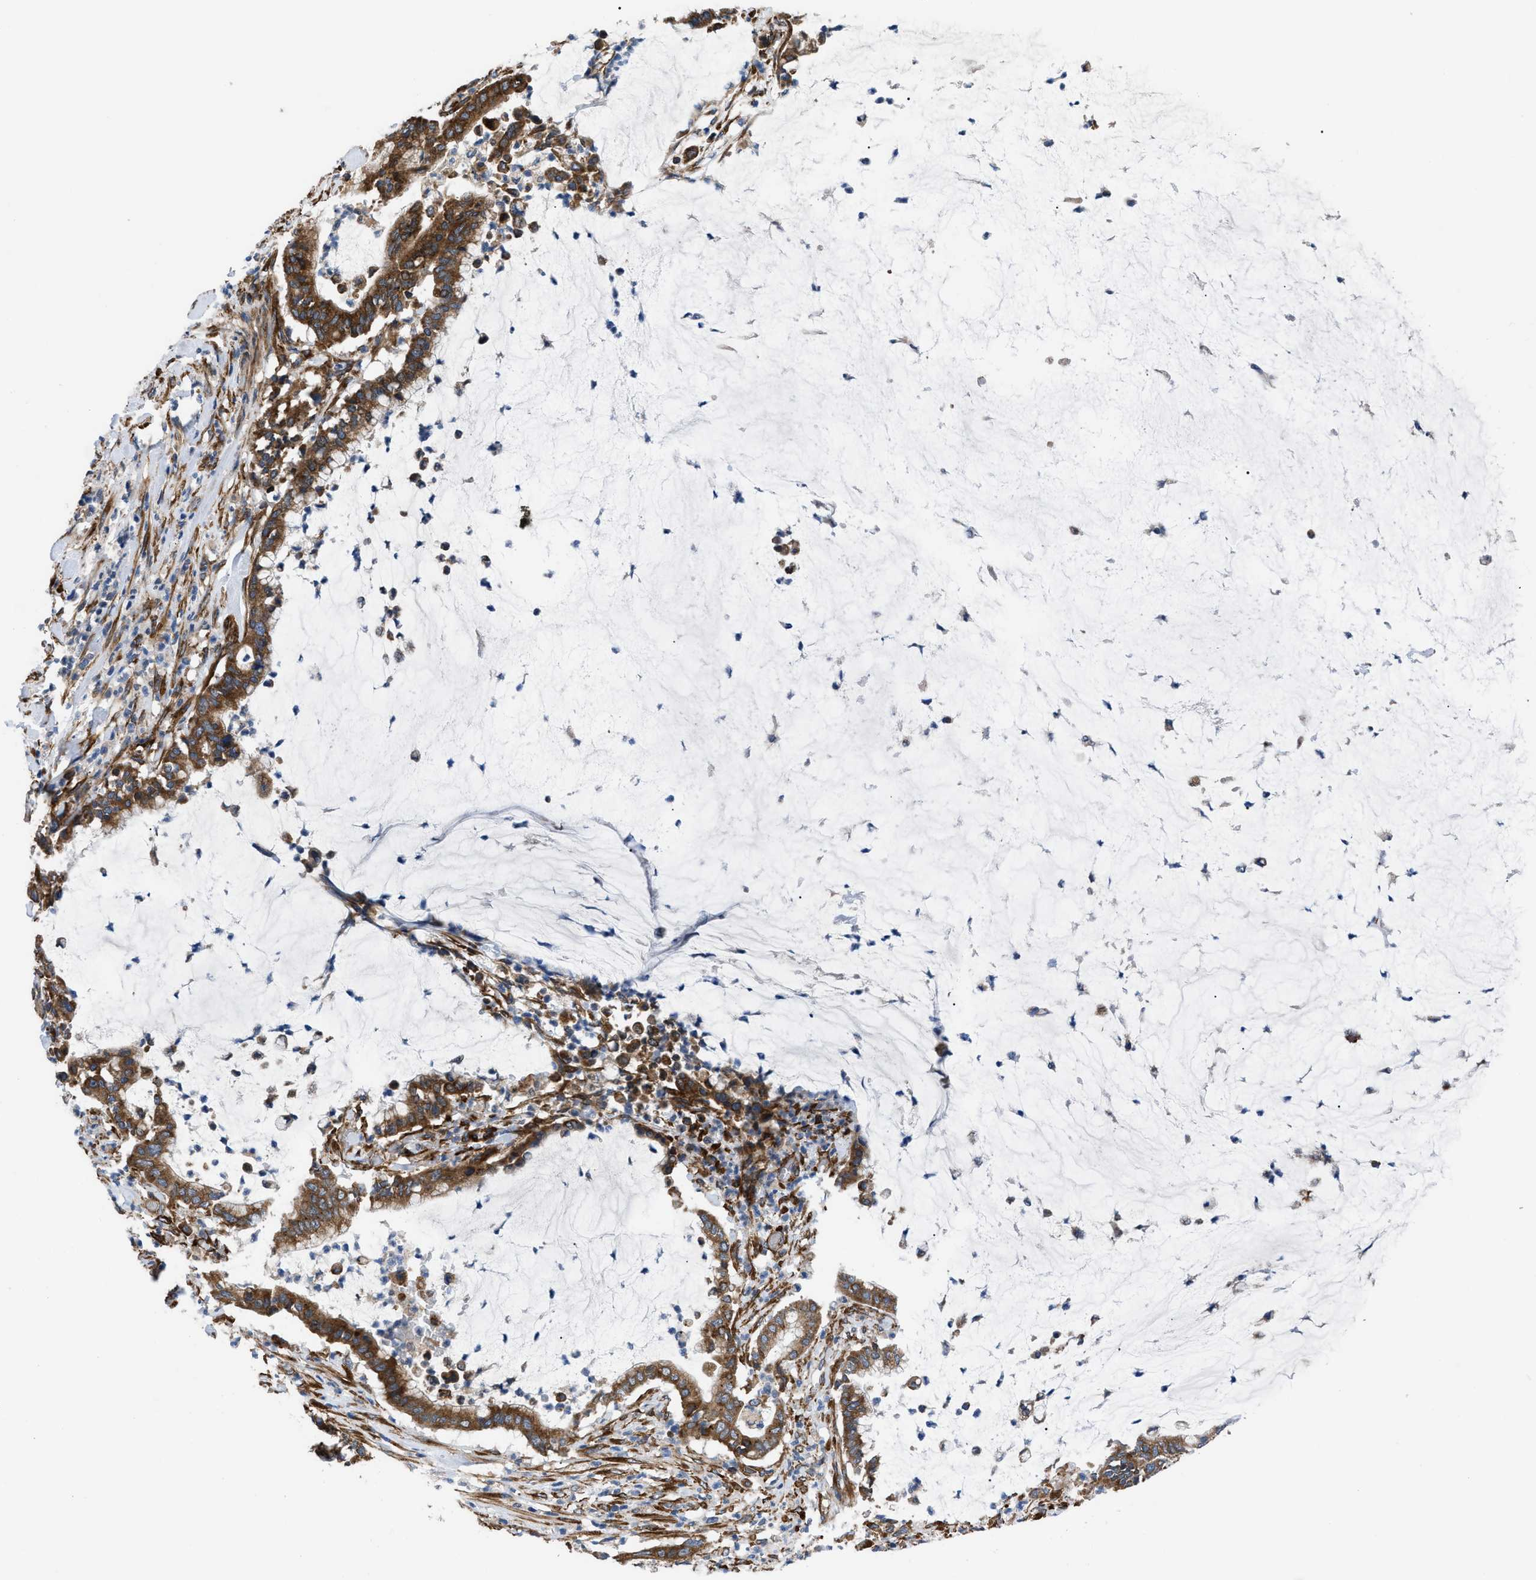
{"staining": {"intensity": "moderate", "quantity": ">75%", "location": "cytoplasmic/membranous"}, "tissue": "pancreatic cancer", "cell_type": "Tumor cells", "image_type": "cancer", "snomed": [{"axis": "morphology", "description": "Adenocarcinoma, NOS"}, {"axis": "topography", "description": "Pancreas"}], "caption": "IHC histopathology image of pancreatic adenocarcinoma stained for a protein (brown), which reveals medium levels of moderate cytoplasmic/membranous positivity in approximately >75% of tumor cells.", "gene": "MYO10", "patient": {"sex": "male", "age": 41}}